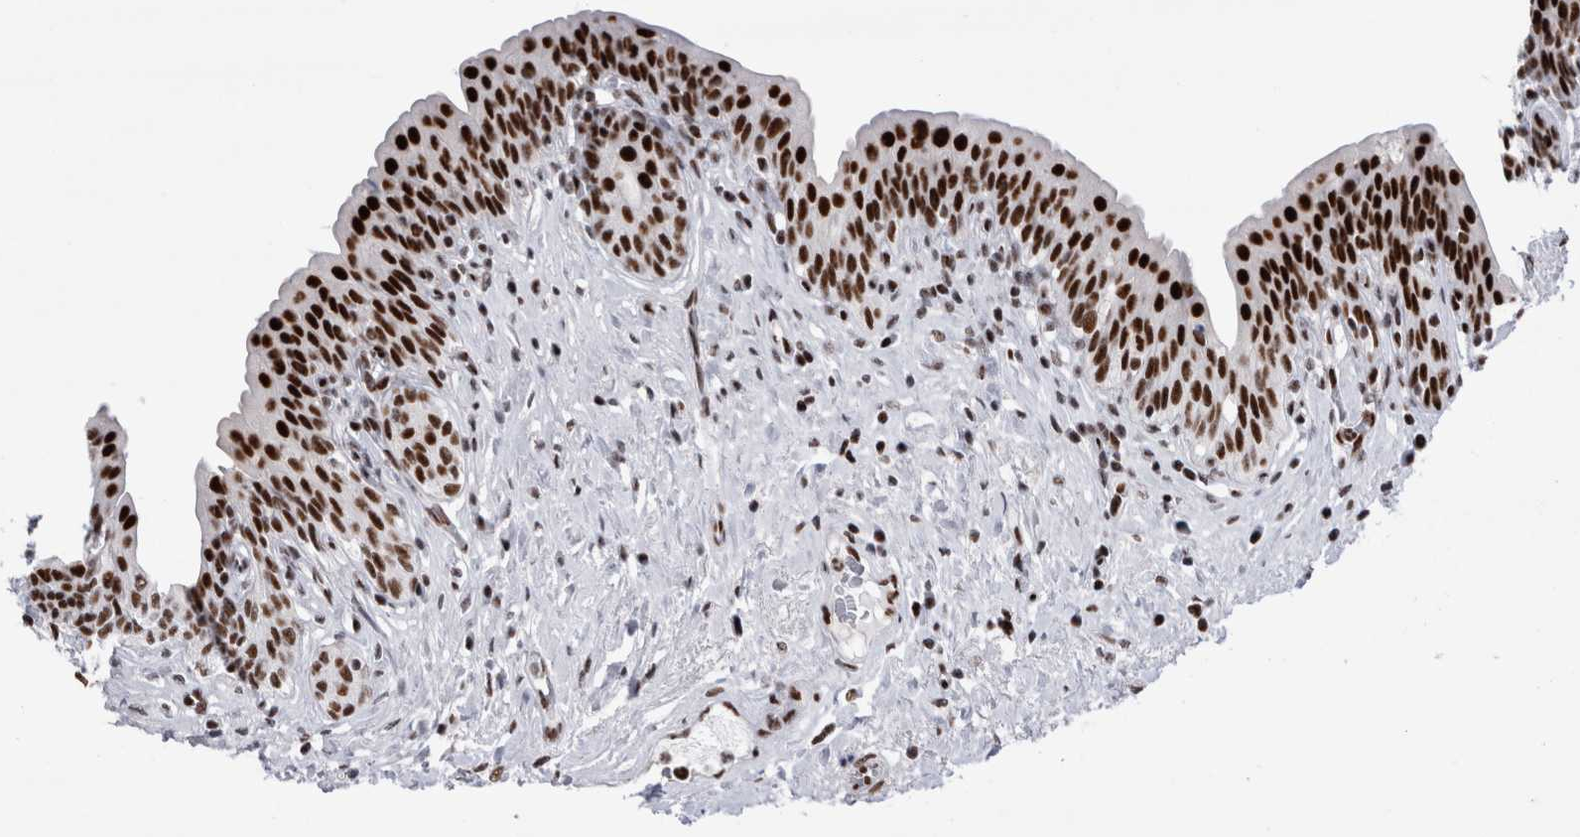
{"staining": {"intensity": "strong", "quantity": ">75%", "location": "nuclear"}, "tissue": "urinary bladder", "cell_type": "Urothelial cells", "image_type": "normal", "snomed": [{"axis": "morphology", "description": "Normal tissue, NOS"}, {"axis": "topography", "description": "Urinary bladder"}], "caption": "This histopathology image displays IHC staining of unremarkable urinary bladder, with high strong nuclear staining in approximately >75% of urothelial cells.", "gene": "RBM6", "patient": {"sex": "male", "age": 83}}